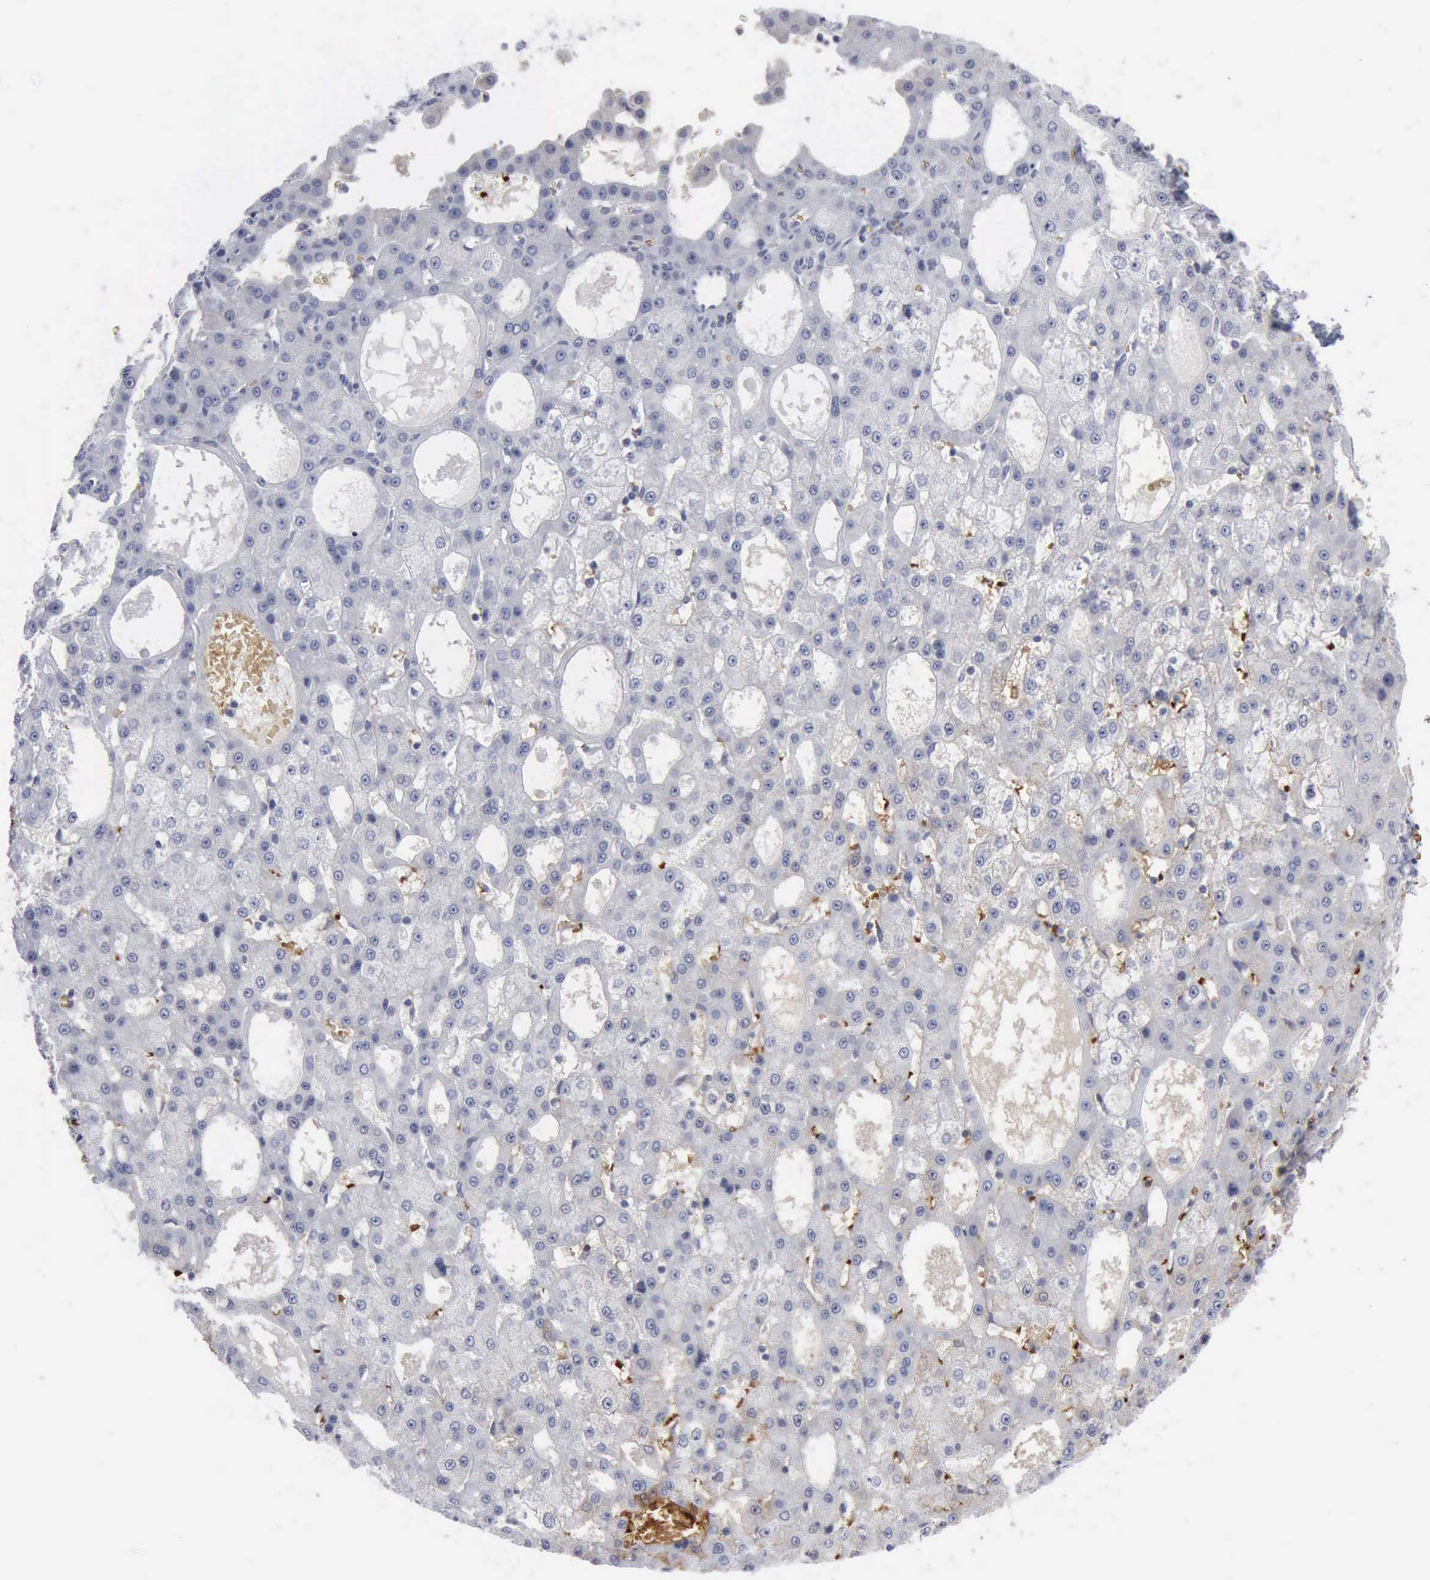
{"staining": {"intensity": "negative", "quantity": "none", "location": "none"}, "tissue": "liver cancer", "cell_type": "Tumor cells", "image_type": "cancer", "snomed": [{"axis": "morphology", "description": "Carcinoma, Hepatocellular, NOS"}, {"axis": "topography", "description": "Liver"}], "caption": "Liver hepatocellular carcinoma was stained to show a protein in brown. There is no significant expression in tumor cells. The staining was performed using DAB to visualize the protein expression in brown, while the nuclei were stained in blue with hematoxylin (Magnification: 20x).", "gene": "TGFB1", "patient": {"sex": "male", "age": 47}}